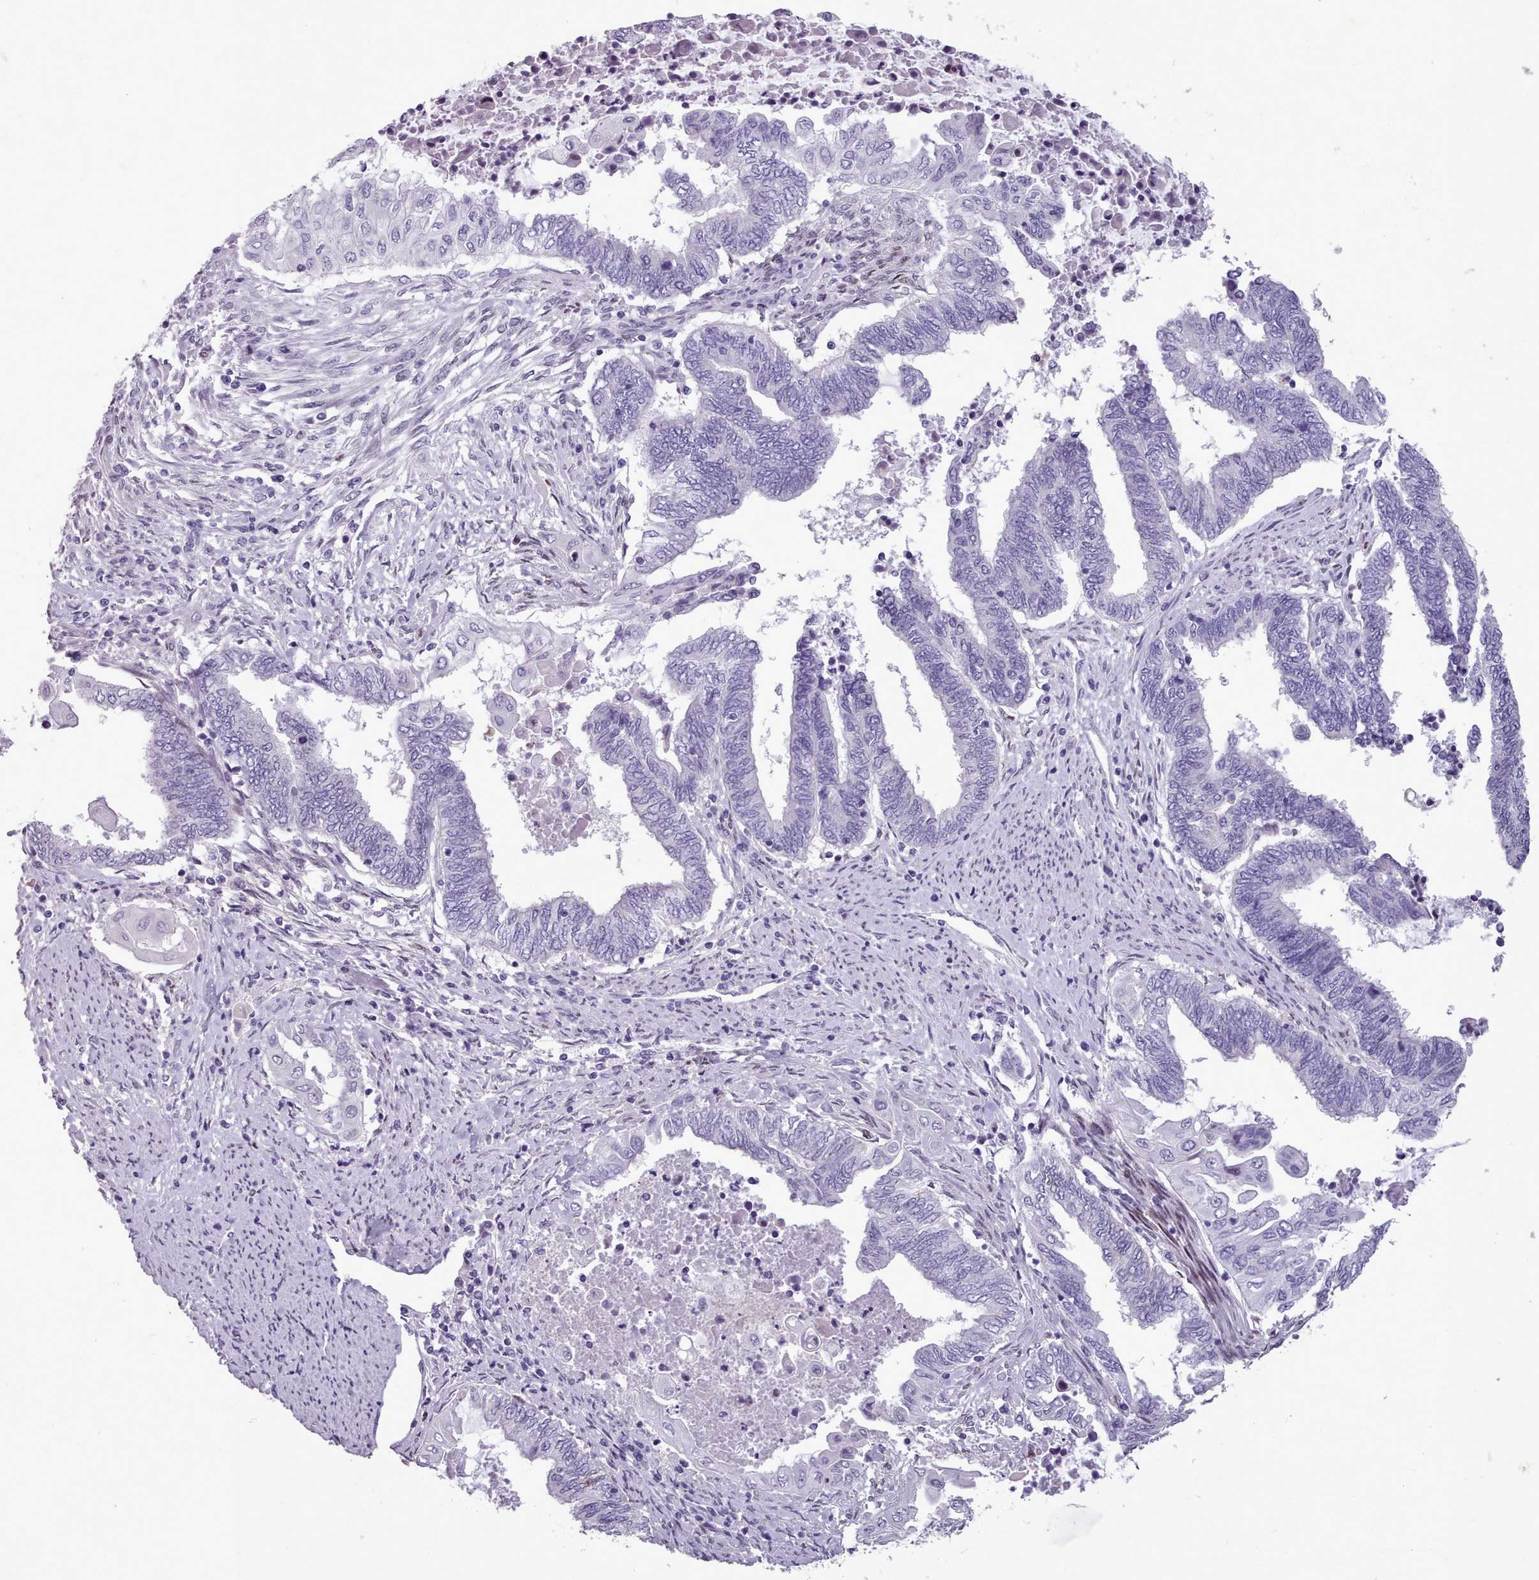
{"staining": {"intensity": "negative", "quantity": "none", "location": "none"}, "tissue": "endometrial cancer", "cell_type": "Tumor cells", "image_type": "cancer", "snomed": [{"axis": "morphology", "description": "Adenocarcinoma, NOS"}, {"axis": "topography", "description": "Uterus"}, {"axis": "topography", "description": "Endometrium"}], "caption": "The micrograph demonstrates no significant expression in tumor cells of endometrial cancer.", "gene": "KCNT2", "patient": {"sex": "female", "age": 70}}